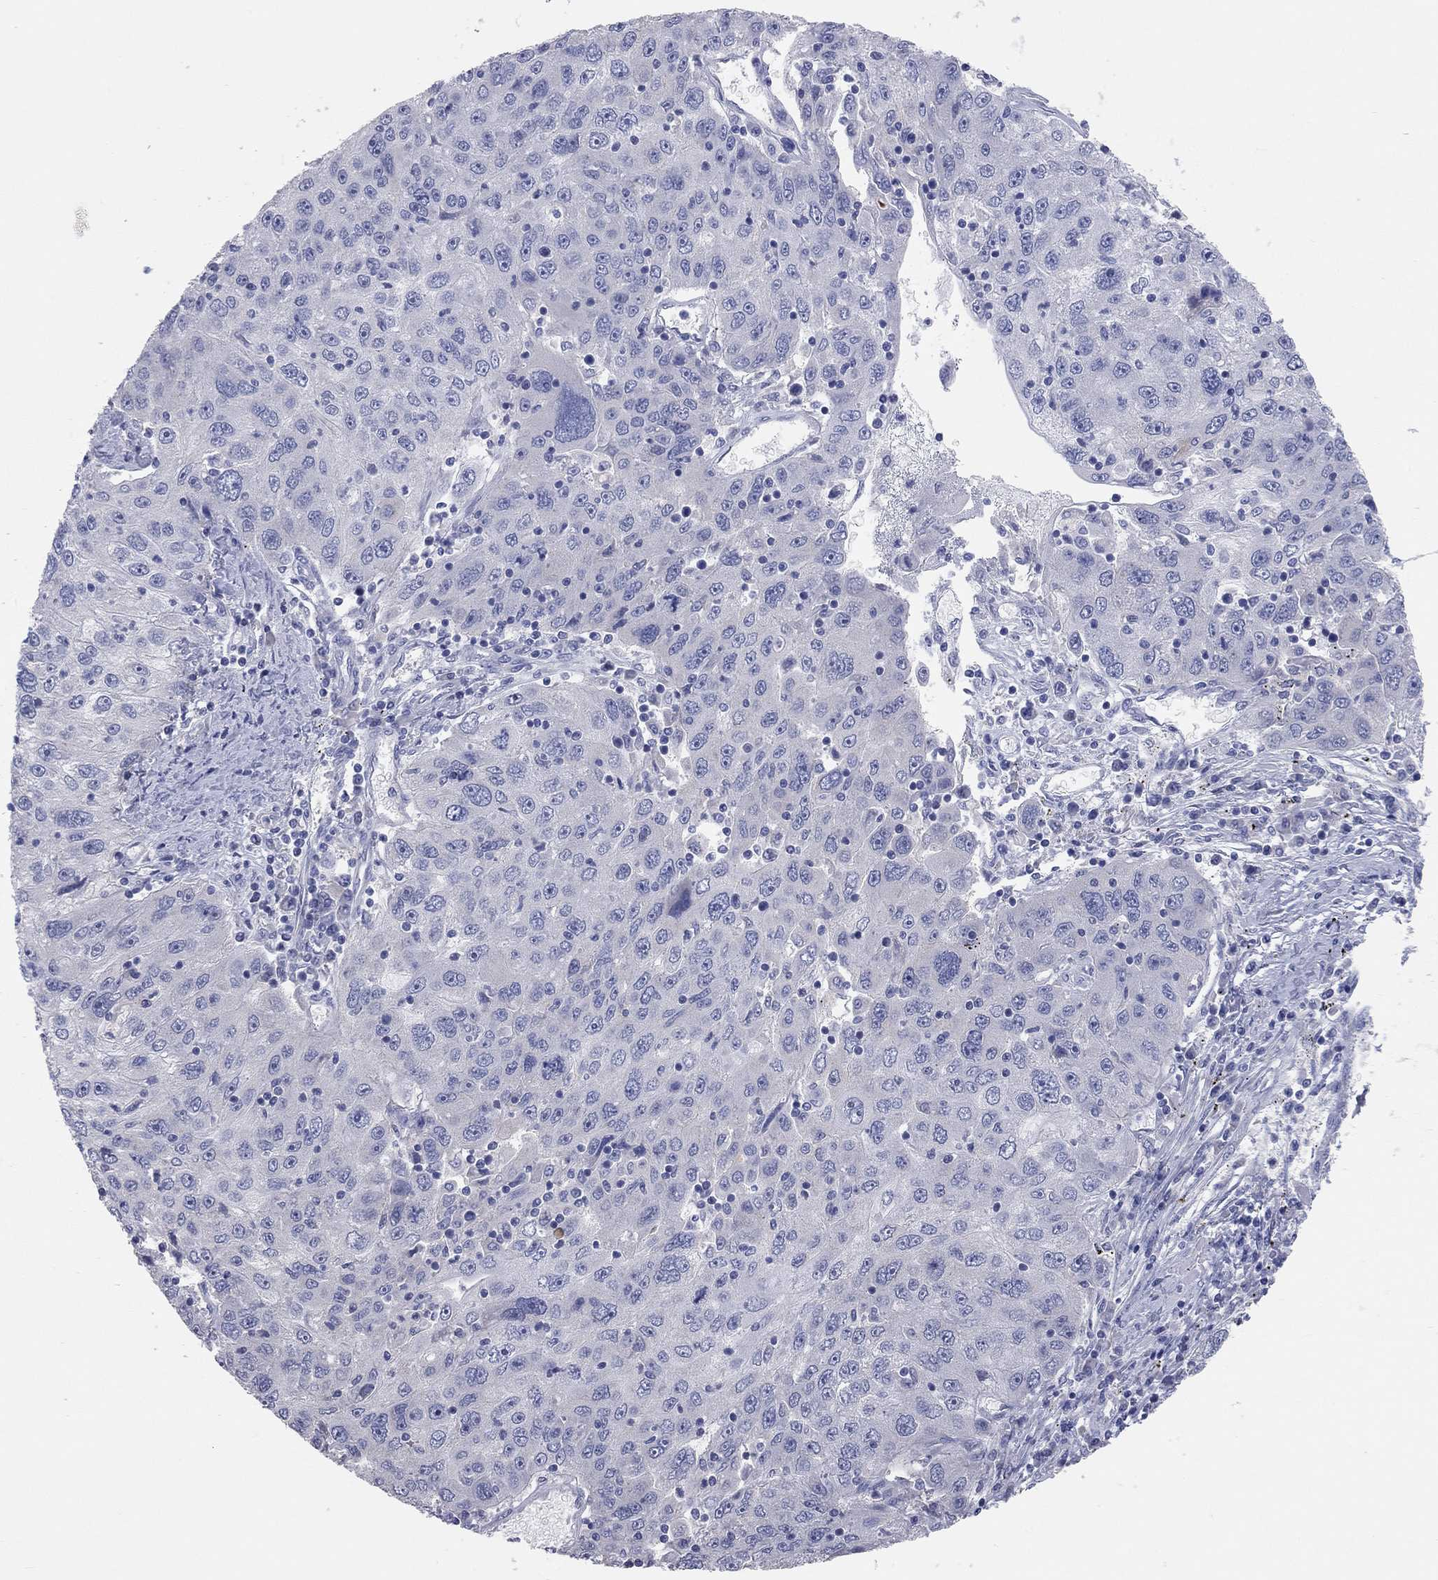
{"staining": {"intensity": "negative", "quantity": "none", "location": "none"}, "tissue": "stomach cancer", "cell_type": "Tumor cells", "image_type": "cancer", "snomed": [{"axis": "morphology", "description": "Adenocarcinoma, NOS"}, {"axis": "topography", "description": "Stomach"}], "caption": "Immunohistochemistry (IHC) photomicrograph of neoplastic tissue: human stomach adenocarcinoma stained with DAB (3,3'-diaminobenzidine) reveals no significant protein expression in tumor cells. Nuclei are stained in blue.", "gene": "KCNB1", "patient": {"sex": "male", "age": 56}}